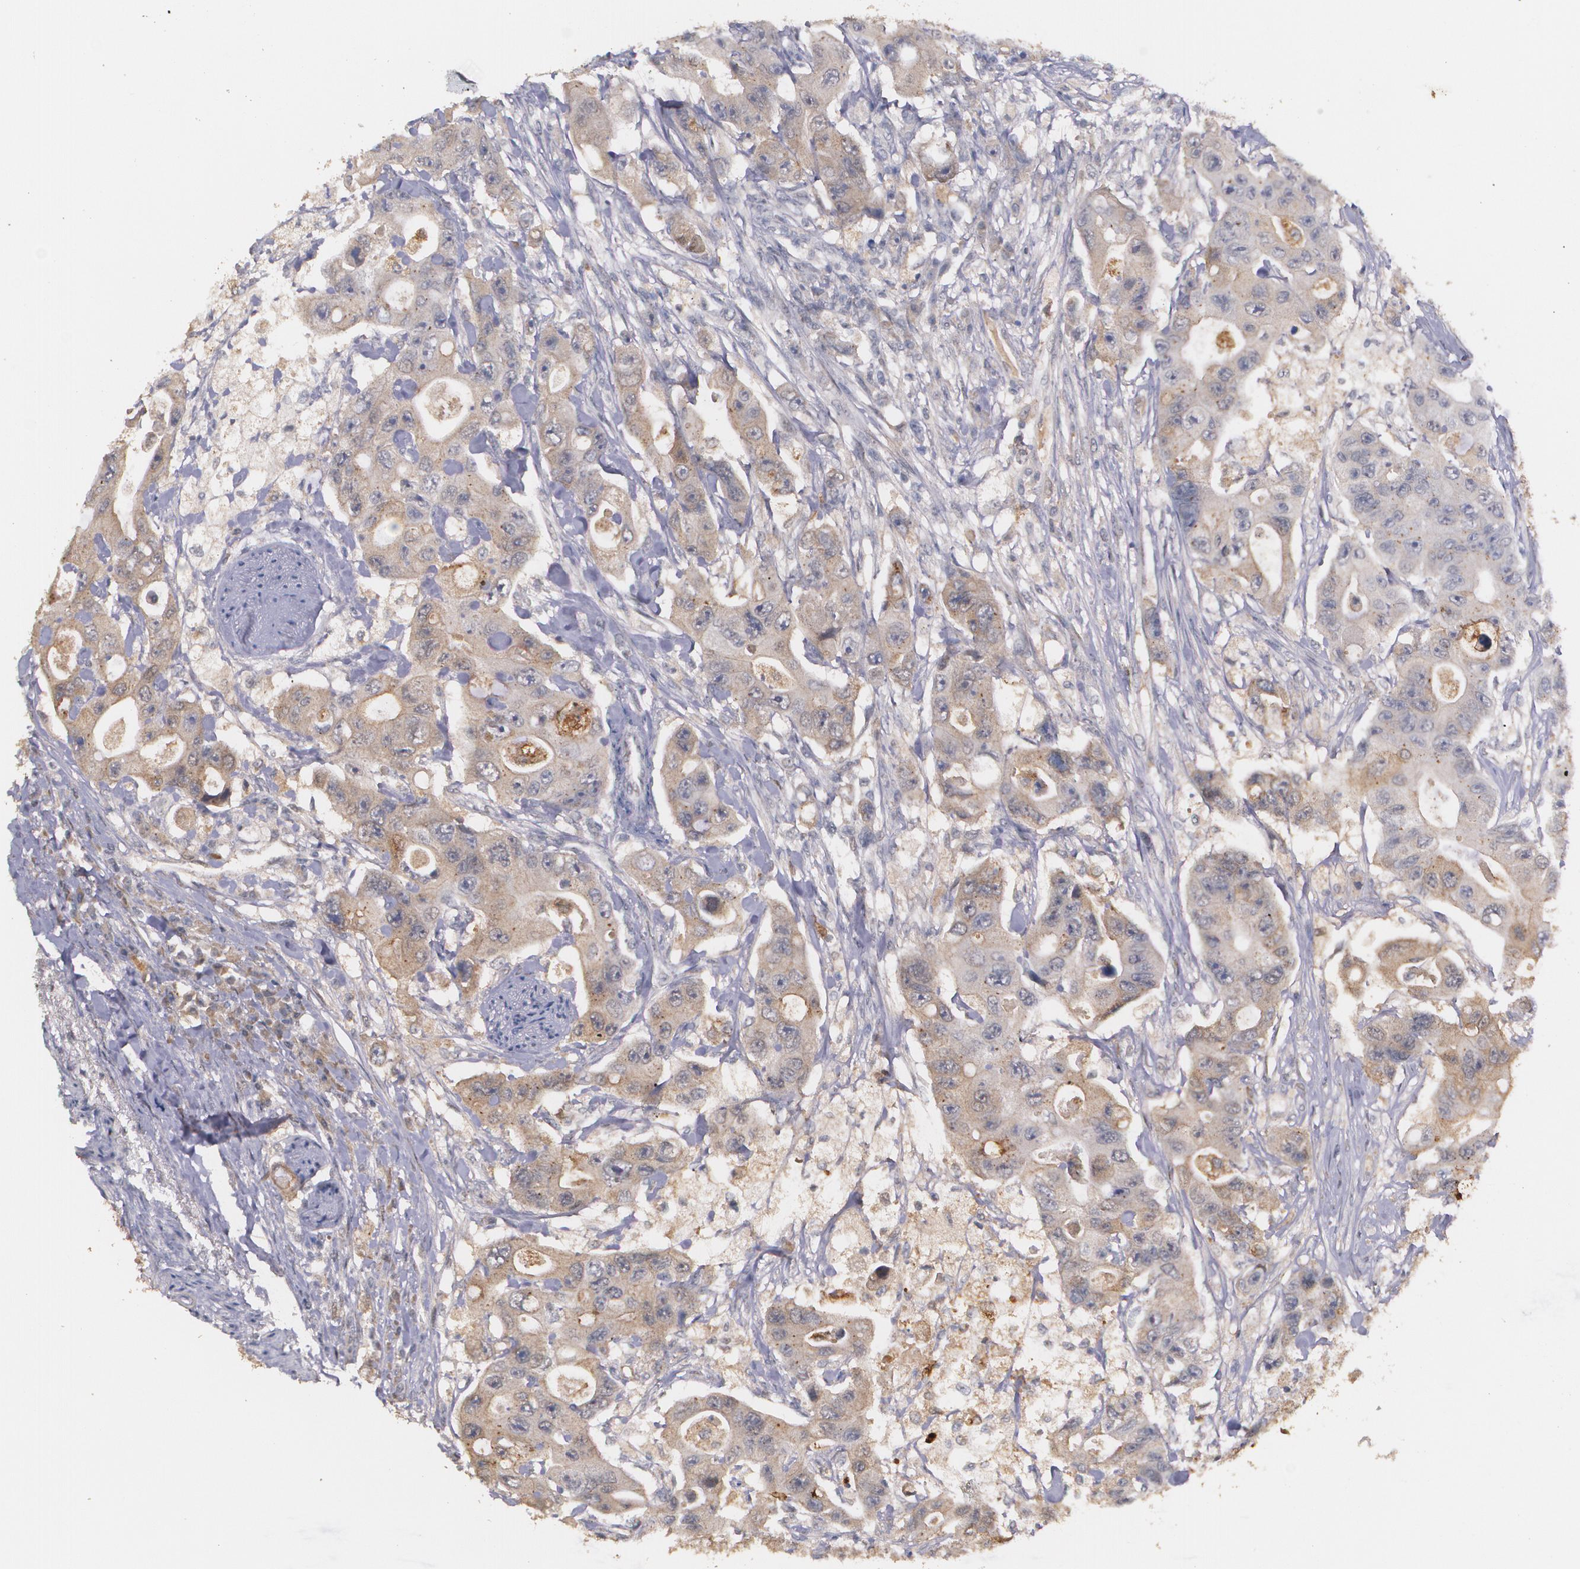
{"staining": {"intensity": "moderate", "quantity": ">75%", "location": "cytoplasmic/membranous"}, "tissue": "colorectal cancer", "cell_type": "Tumor cells", "image_type": "cancer", "snomed": [{"axis": "morphology", "description": "Adenocarcinoma, NOS"}, {"axis": "topography", "description": "Colon"}], "caption": "Colorectal cancer stained for a protein shows moderate cytoplasmic/membranous positivity in tumor cells.", "gene": "PTS", "patient": {"sex": "female", "age": 46}}